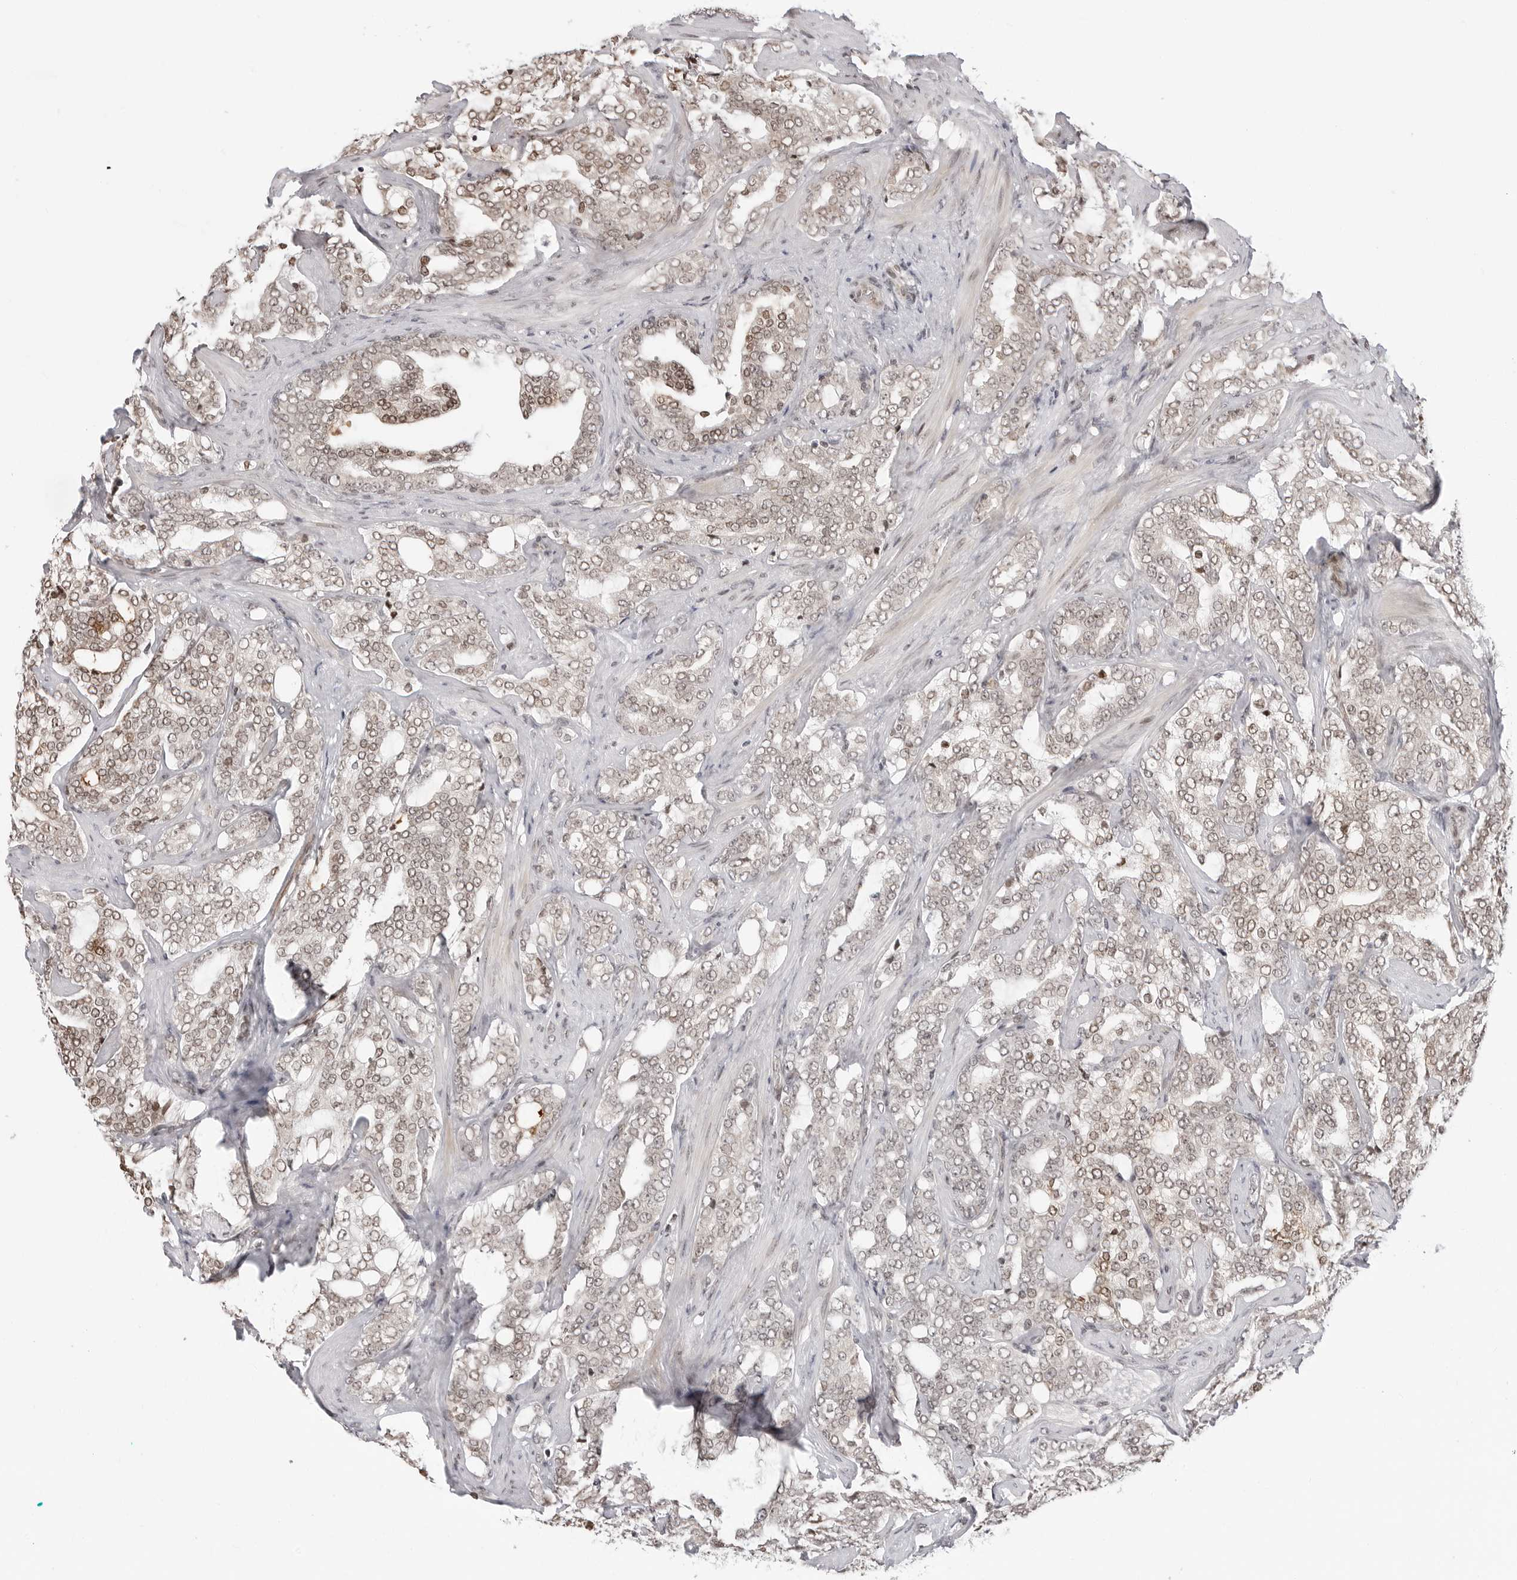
{"staining": {"intensity": "weak", "quantity": "25%-75%", "location": "nuclear"}, "tissue": "prostate cancer", "cell_type": "Tumor cells", "image_type": "cancer", "snomed": [{"axis": "morphology", "description": "Adenocarcinoma, High grade"}, {"axis": "topography", "description": "Prostate"}], "caption": "Immunohistochemical staining of prostate adenocarcinoma (high-grade) exhibits weak nuclear protein expression in approximately 25%-75% of tumor cells. (IHC, brightfield microscopy, high magnification).", "gene": "C8orf33", "patient": {"sex": "male", "age": 64}}